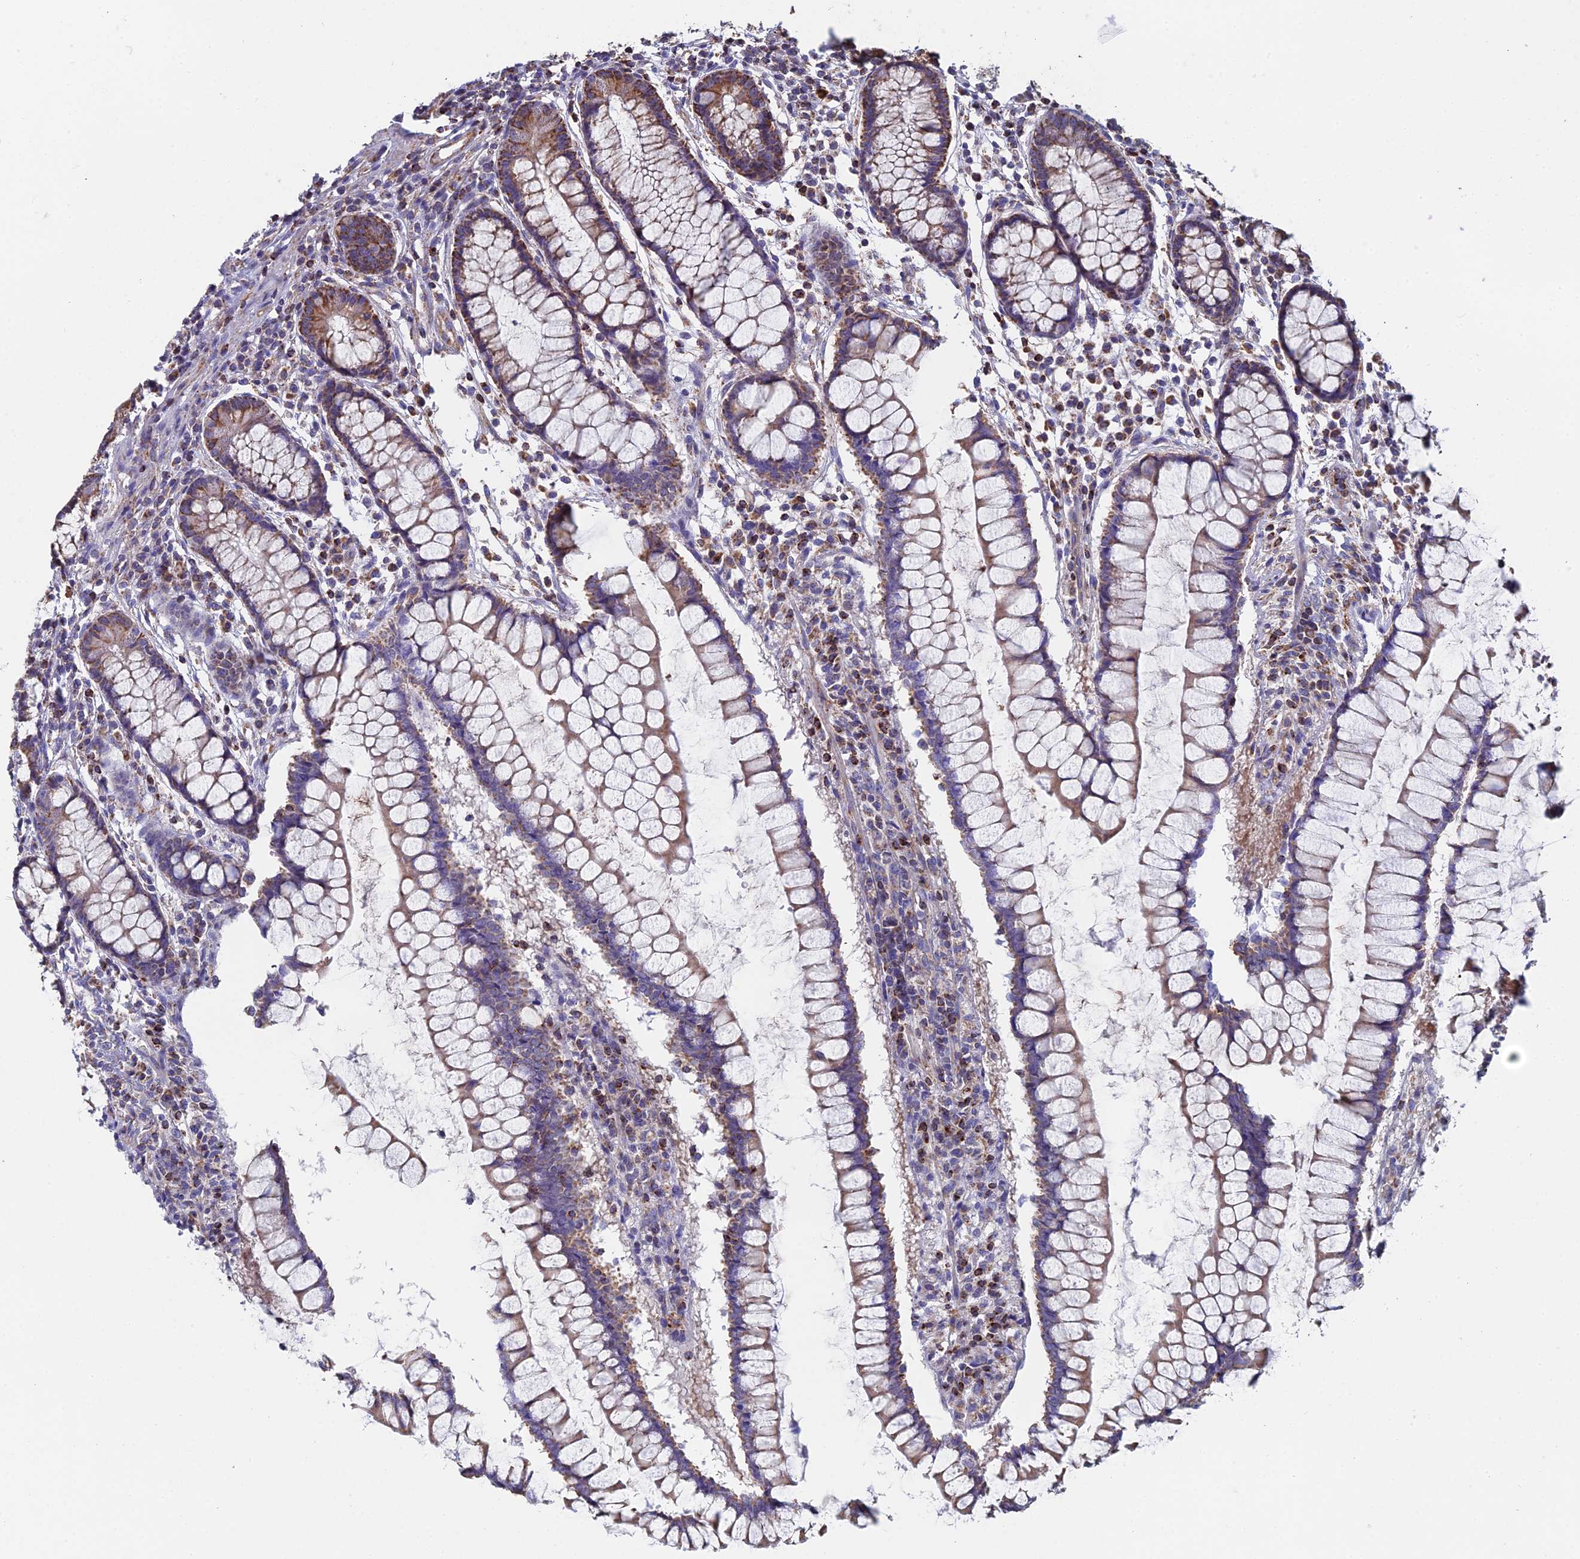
{"staining": {"intensity": "weak", "quantity": ">75%", "location": "cytoplasmic/membranous"}, "tissue": "colon", "cell_type": "Endothelial cells", "image_type": "normal", "snomed": [{"axis": "morphology", "description": "Normal tissue, NOS"}, {"axis": "morphology", "description": "Adenocarcinoma, NOS"}, {"axis": "topography", "description": "Colon"}], "caption": "This is a histology image of immunohistochemistry staining of unremarkable colon, which shows weak positivity in the cytoplasmic/membranous of endothelial cells.", "gene": "SPOCK2", "patient": {"sex": "female", "age": 55}}